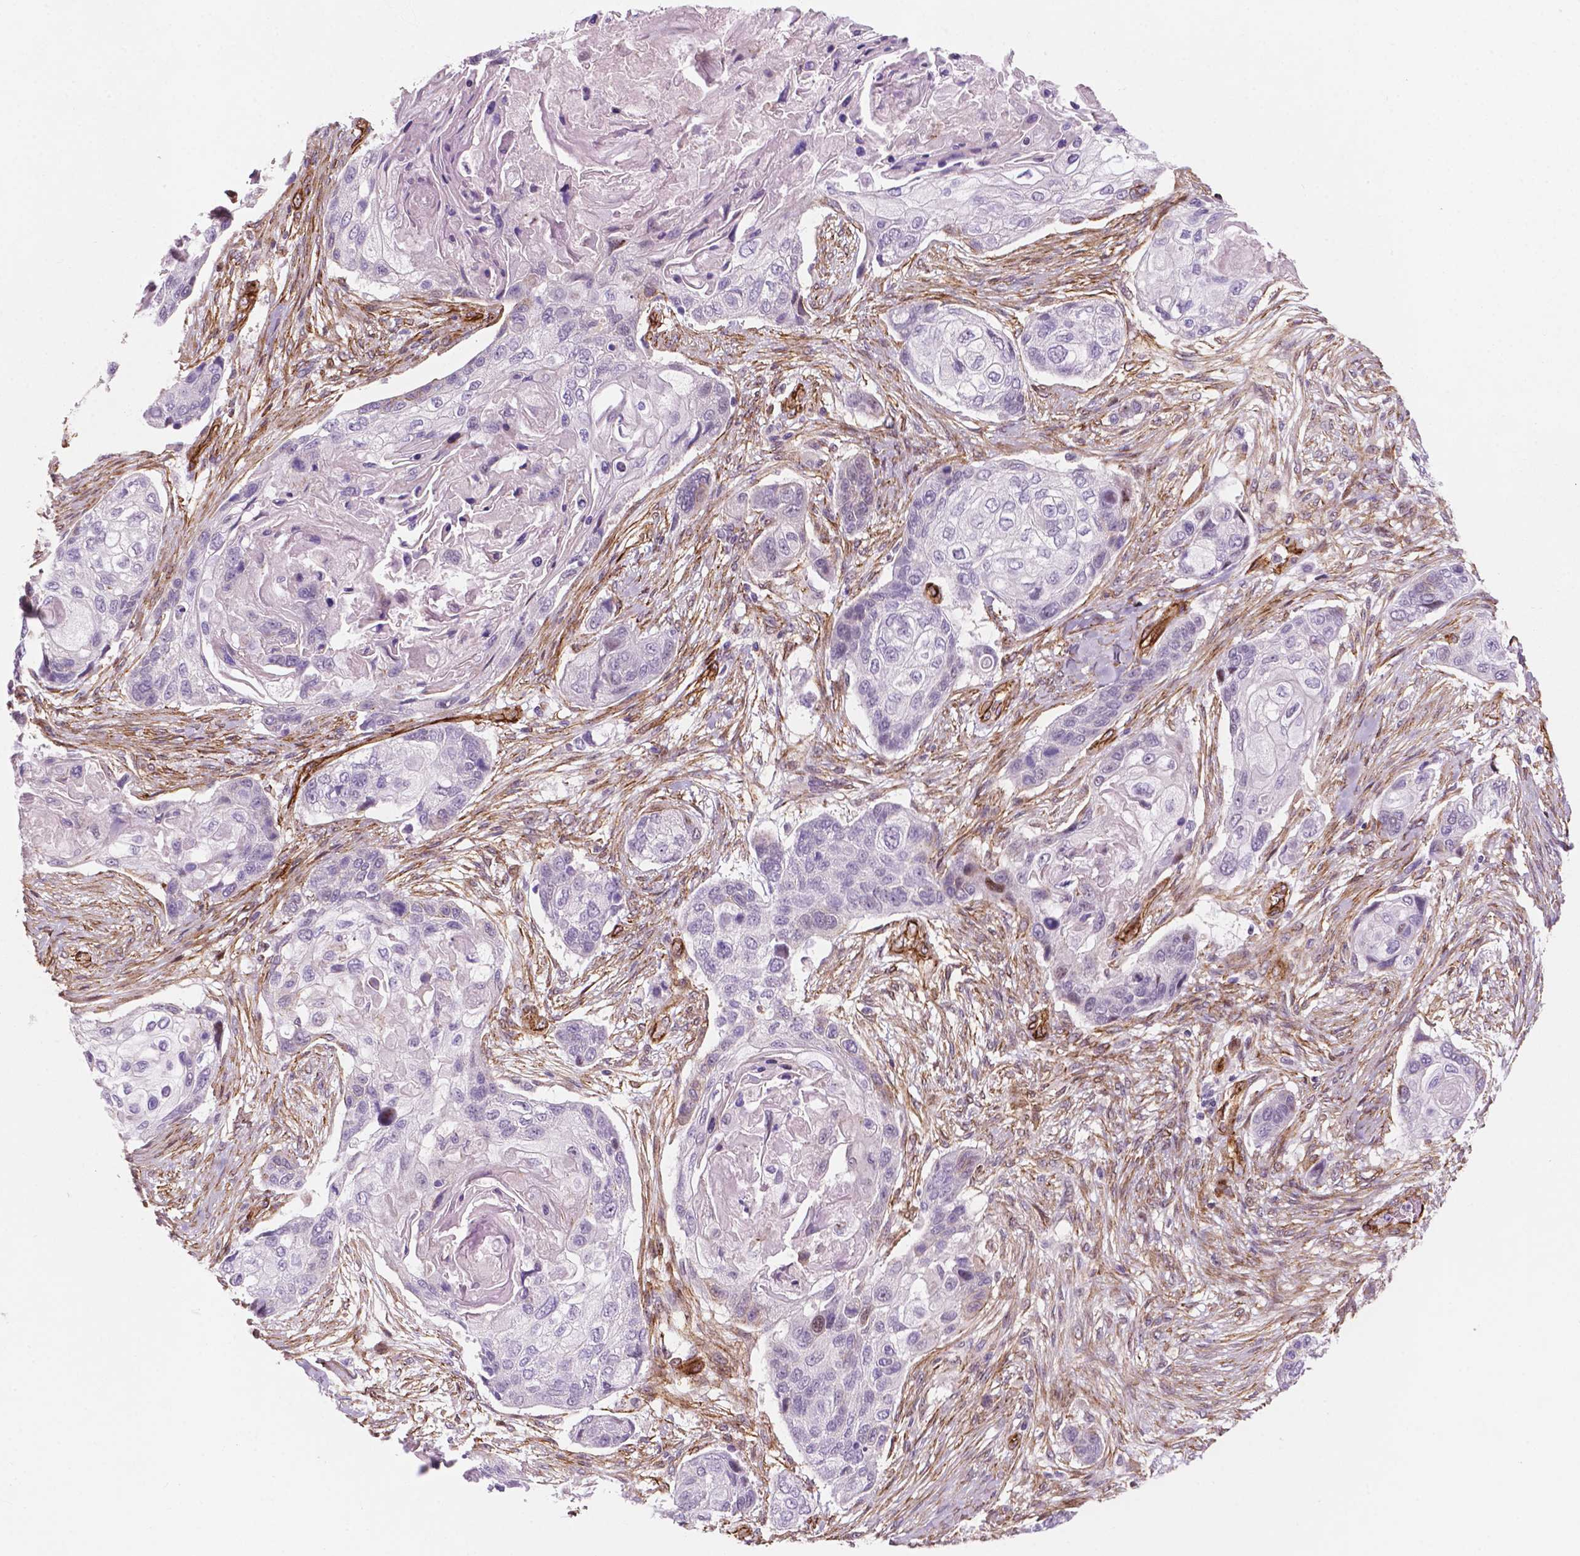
{"staining": {"intensity": "negative", "quantity": "none", "location": "none"}, "tissue": "lung cancer", "cell_type": "Tumor cells", "image_type": "cancer", "snomed": [{"axis": "morphology", "description": "Squamous cell carcinoma, NOS"}, {"axis": "topography", "description": "Lung"}], "caption": "Immunohistochemistry photomicrograph of neoplastic tissue: lung cancer stained with DAB exhibits no significant protein staining in tumor cells.", "gene": "EGFL8", "patient": {"sex": "male", "age": 69}}